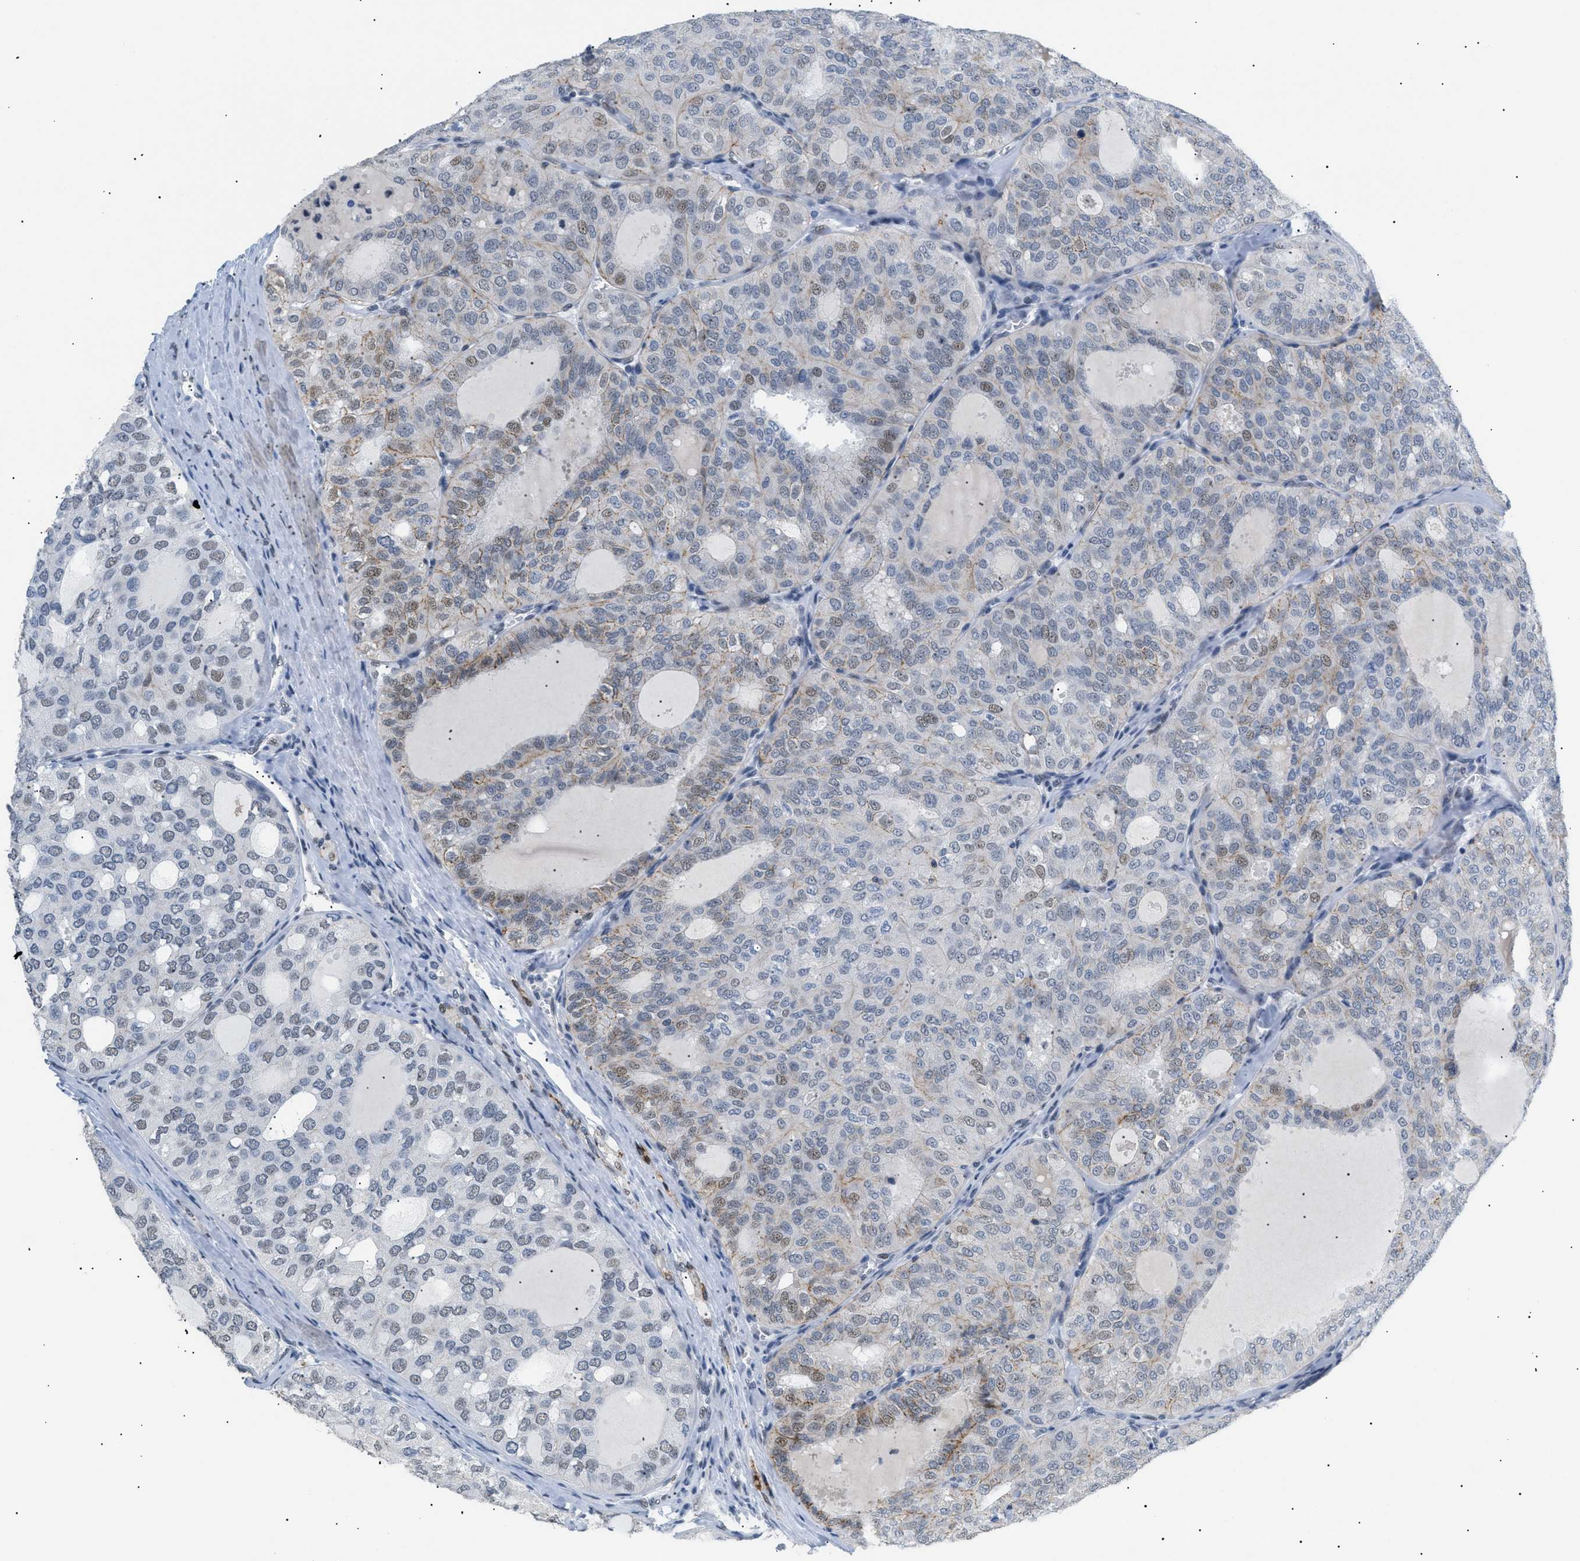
{"staining": {"intensity": "weak", "quantity": "25%-75%", "location": "nuclear"}, "tissue": "thyroid cancer", "cell_type": "Tumor cells", "image_type": "cancer", "snomed": [{"axis": "morphology", "description": "Follicular adenoma carcinoma, NOS"}, {"axis": "topography", "description": "Thyroid gland"}], "caption": "High-magnification brightfield microscopy of thyroid cancer (follicular adenoma carcinoma) stained with DAB (3,3'-diaminobenzidine) (brown) and counterstained with hematoxylin (blue). tumor cells exhibit weak nuclear expression is present in about25%-75% of cells.", "gene": "KCNC3", "patient": {"sex": "male", "age": 75}}